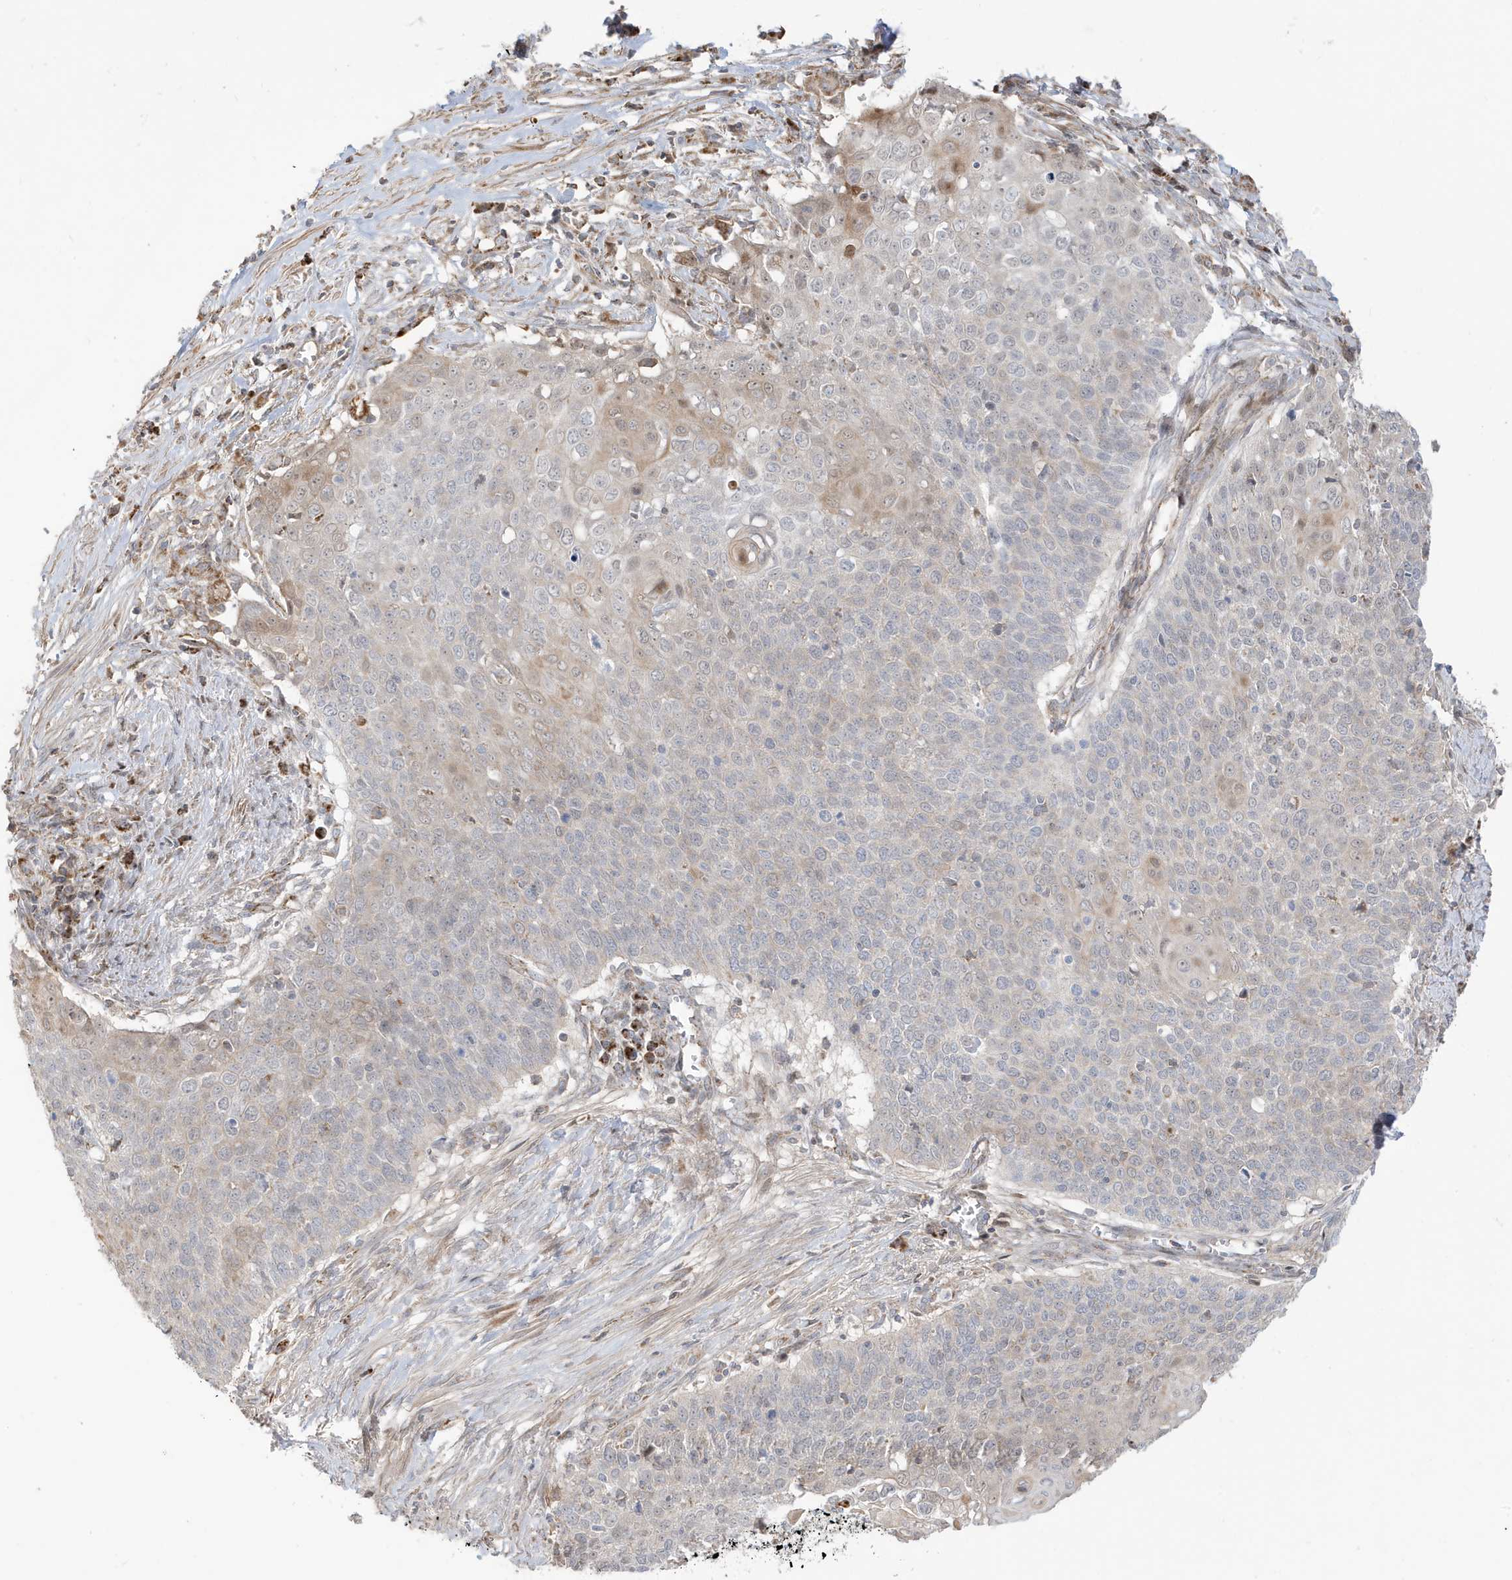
{"staining": {"intensity": "weak", "quantity": "<25%", "location": "cytoplasmic/membranous"}, "tissue": "cervical cancer", "cell_type": "Tumor cells", "image_type": "cancer", "snomed": [{"axis": "morphology", "description": "Squamous cell carcinoma, NOS"}, {"axis": "topography", "description": "Cervix"}], "caption": "An image of cervical squamous cell carcinoma stained for a protein shows no brown staining in tumor cells.", "gene": "IFT57", "patient": {"sex": "female", "age": 39}}